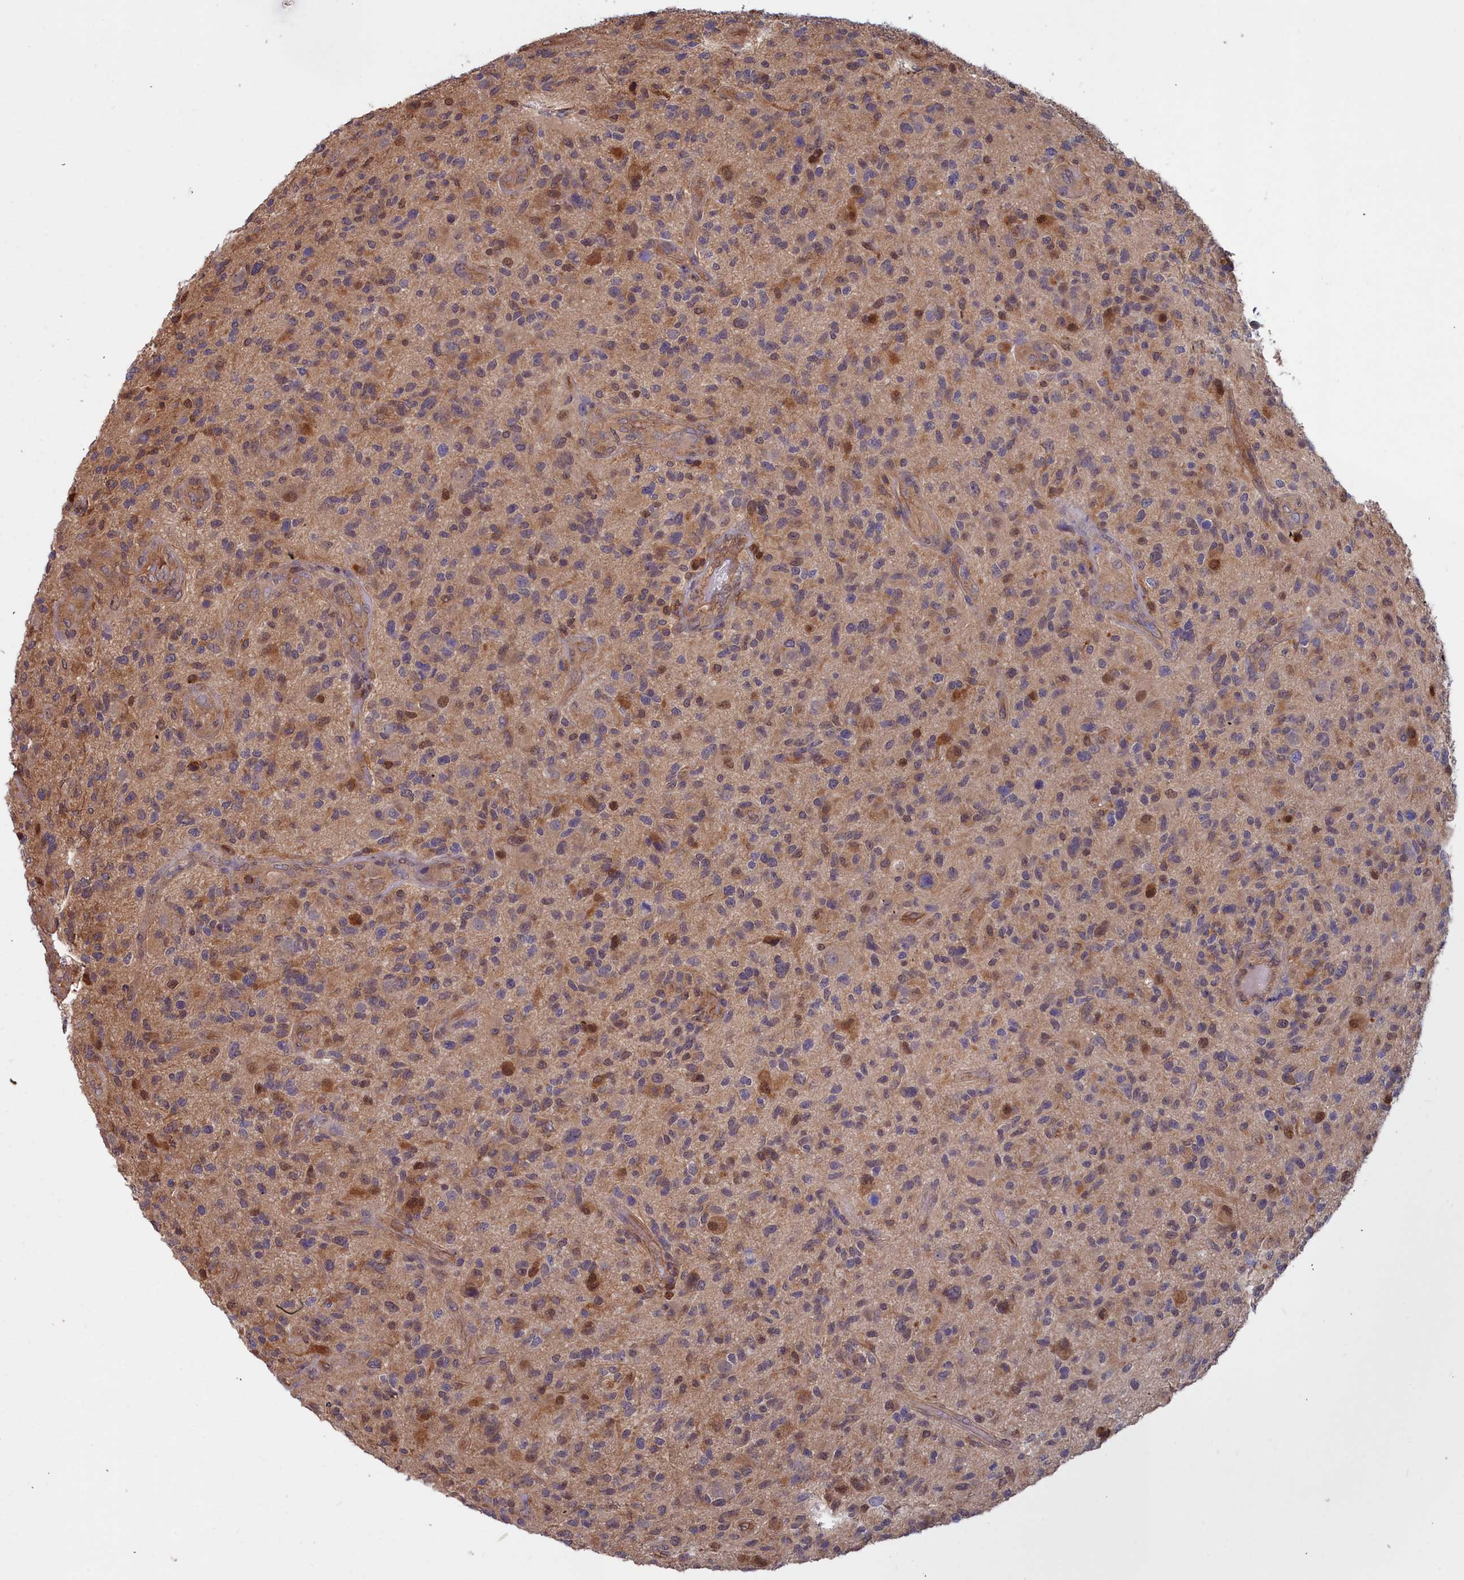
{"staining": {"intensity": "moderate", "quantity": ">75%", "location": "cytoplasmic/membranous"}, "tissue": "glioma", "cell_type": "Tumor cells", "image_type": "cancer", "snomed": [{"axis": "morphology", "description": "Glioma, malignant, High grade"}, {"axis": "topography", "description": "Brain"}], "caption": "Immunohistochemical staining of glioma reveals moderate cytoplasmic/membranous protein positivity in about >75% of tumor cells. The protein is shown in brown color, while the nuclei are stained blue.", "gene": "GFRA2", "patient": {"sex": "male", "age": 47}}